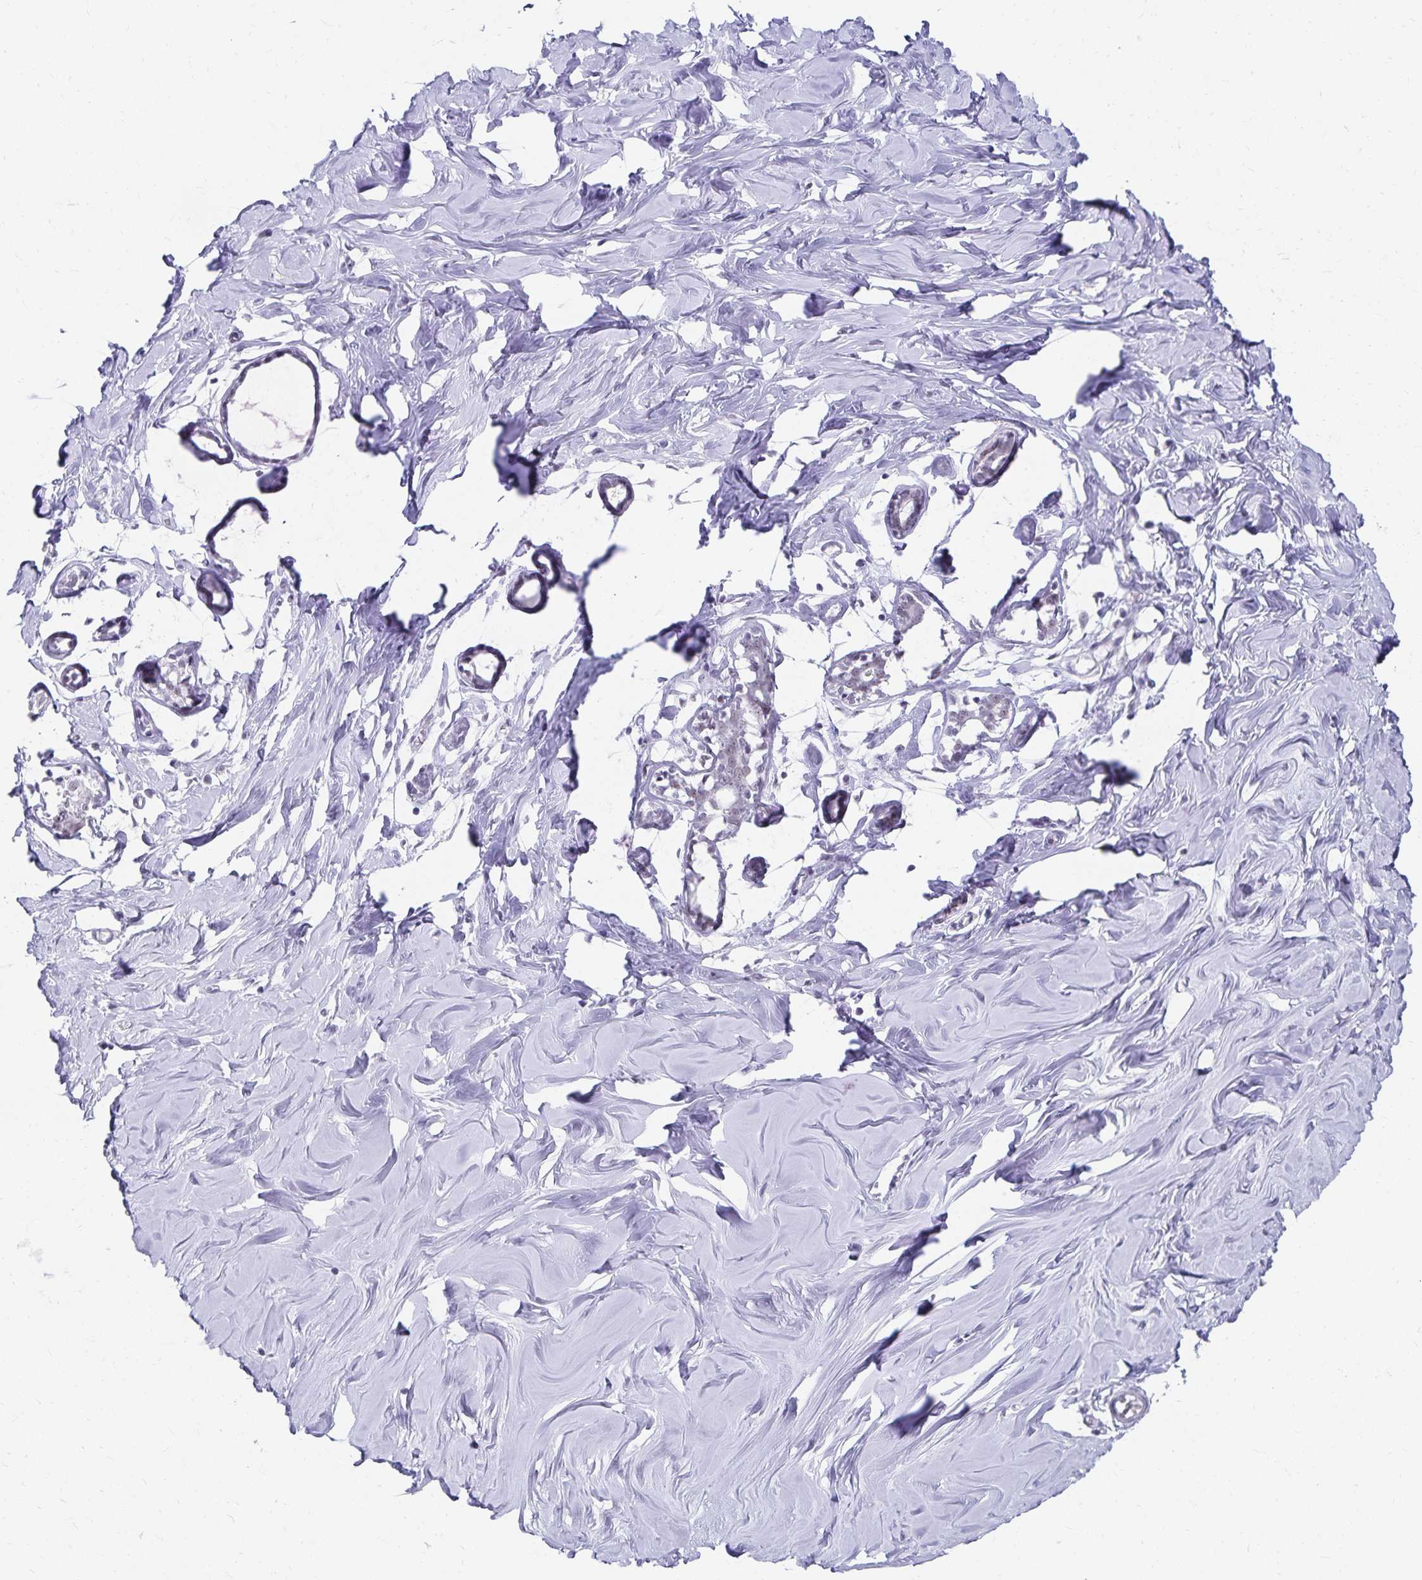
{"staining": {"intensity": "negative", "quantity": "none", "location": "none"}, "tissue": "breast", "cell_type": "Adipocytes", "image_type": "normal", "snomed": [{"axis": "morphology", "description": "Normal tissue, NOS"}, {"axis": "topography", "description": "Breast"}], "caption": "Adipocytes show no significant protein positivity in unremarkable breast.", "gene": "C20orf85", "patient": {"sex": "female", "age": 27}}